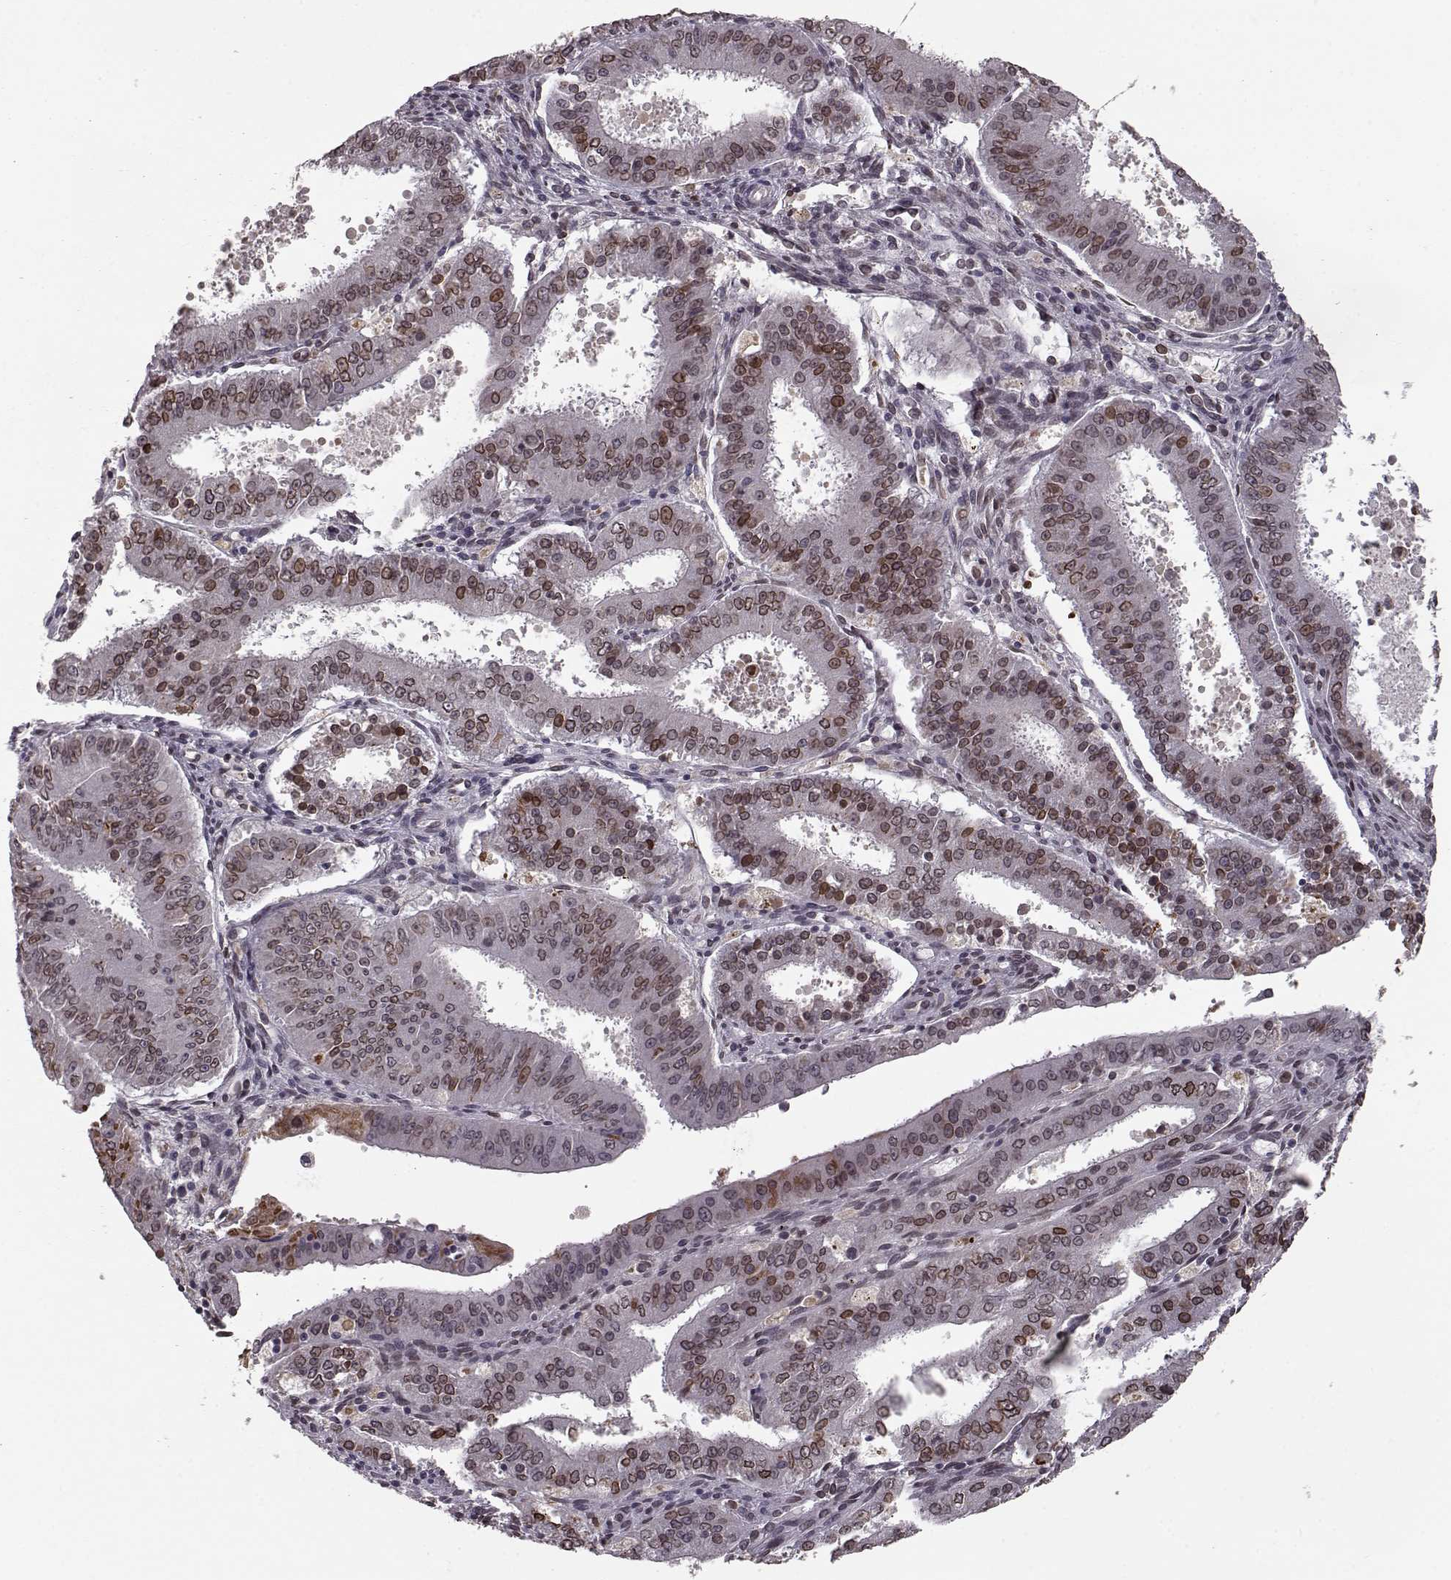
{"staining": {"intensity": "moderate", "quantity": ">75%", "location": "cytoplasmic/membranous,nuclear"}, "tissue": "ovarian cancer", "cell_type": "Tumor cells", "image_type": "cancer", "snomed": [{"axis": "morphology", "description": "Carcinoma, endometroid"}, {"axis": "topography", "description": "Ovary"}], "caption": "Brown immunohistochemical staining in human ovarian endometroid carcinoma demonstrates moderate cytoplasmic/membranous and nuclear expression in approximately >75% of tumor cells.", "gene": "NUP37", "patient": {"sex": "female", "age": 42}}